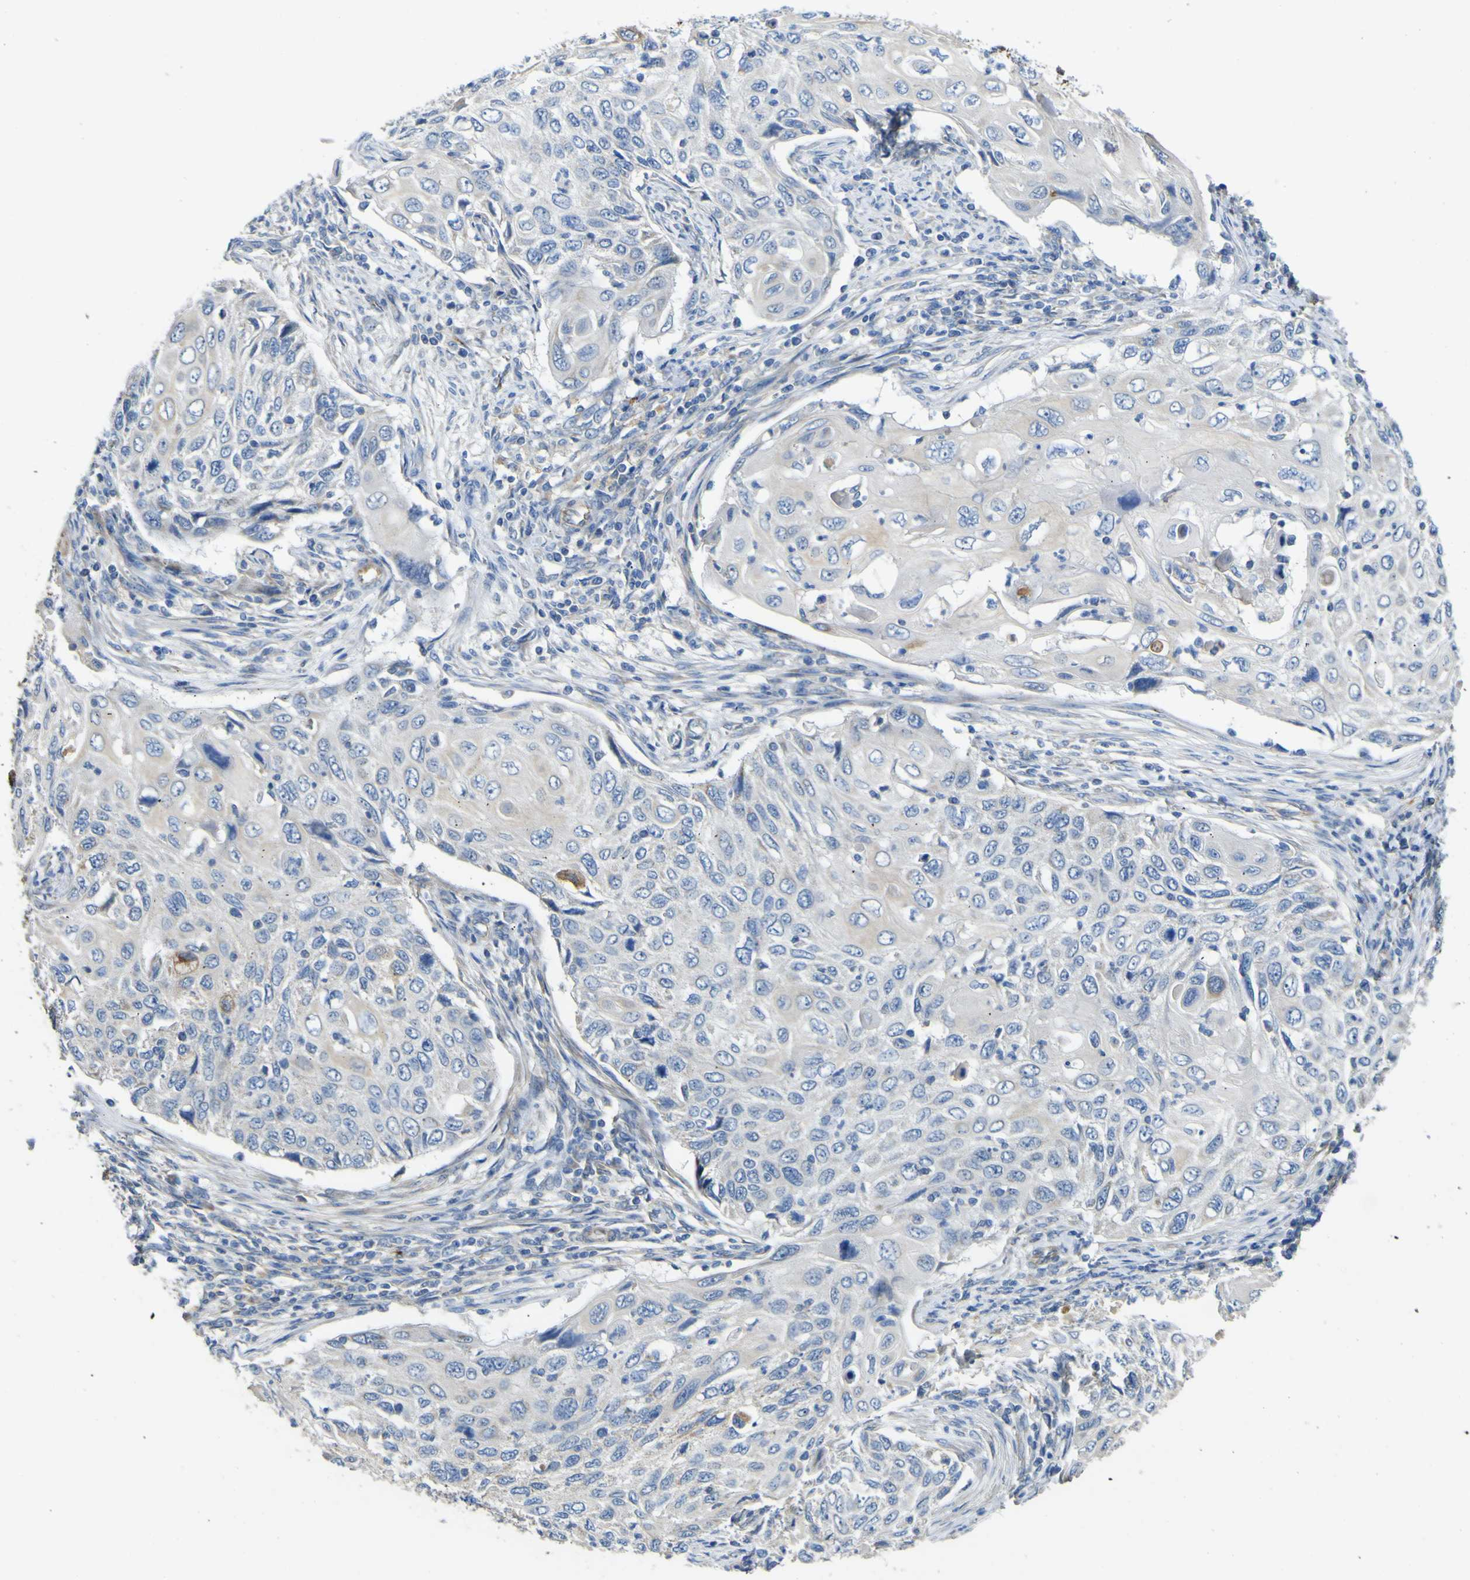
{"staining": {"intensity": "negative", "quantity": "none", "location": "none"}, "tissue": "cervical cancer", "cell_type": "Tumor cells", "image_type": "cancer", "snomed": [{"axis": "morphology", "description": "Squamous cell carcinoma, NOS"}, {"axis": "topography", "description": "Cervix"}], "caption": "The image demonstrates no significant positivity in tumor cells of squamous cell carcinoma (cervical).", "gene": "ALDH18A1", "patient": {"sex": "female", "age": 70}}